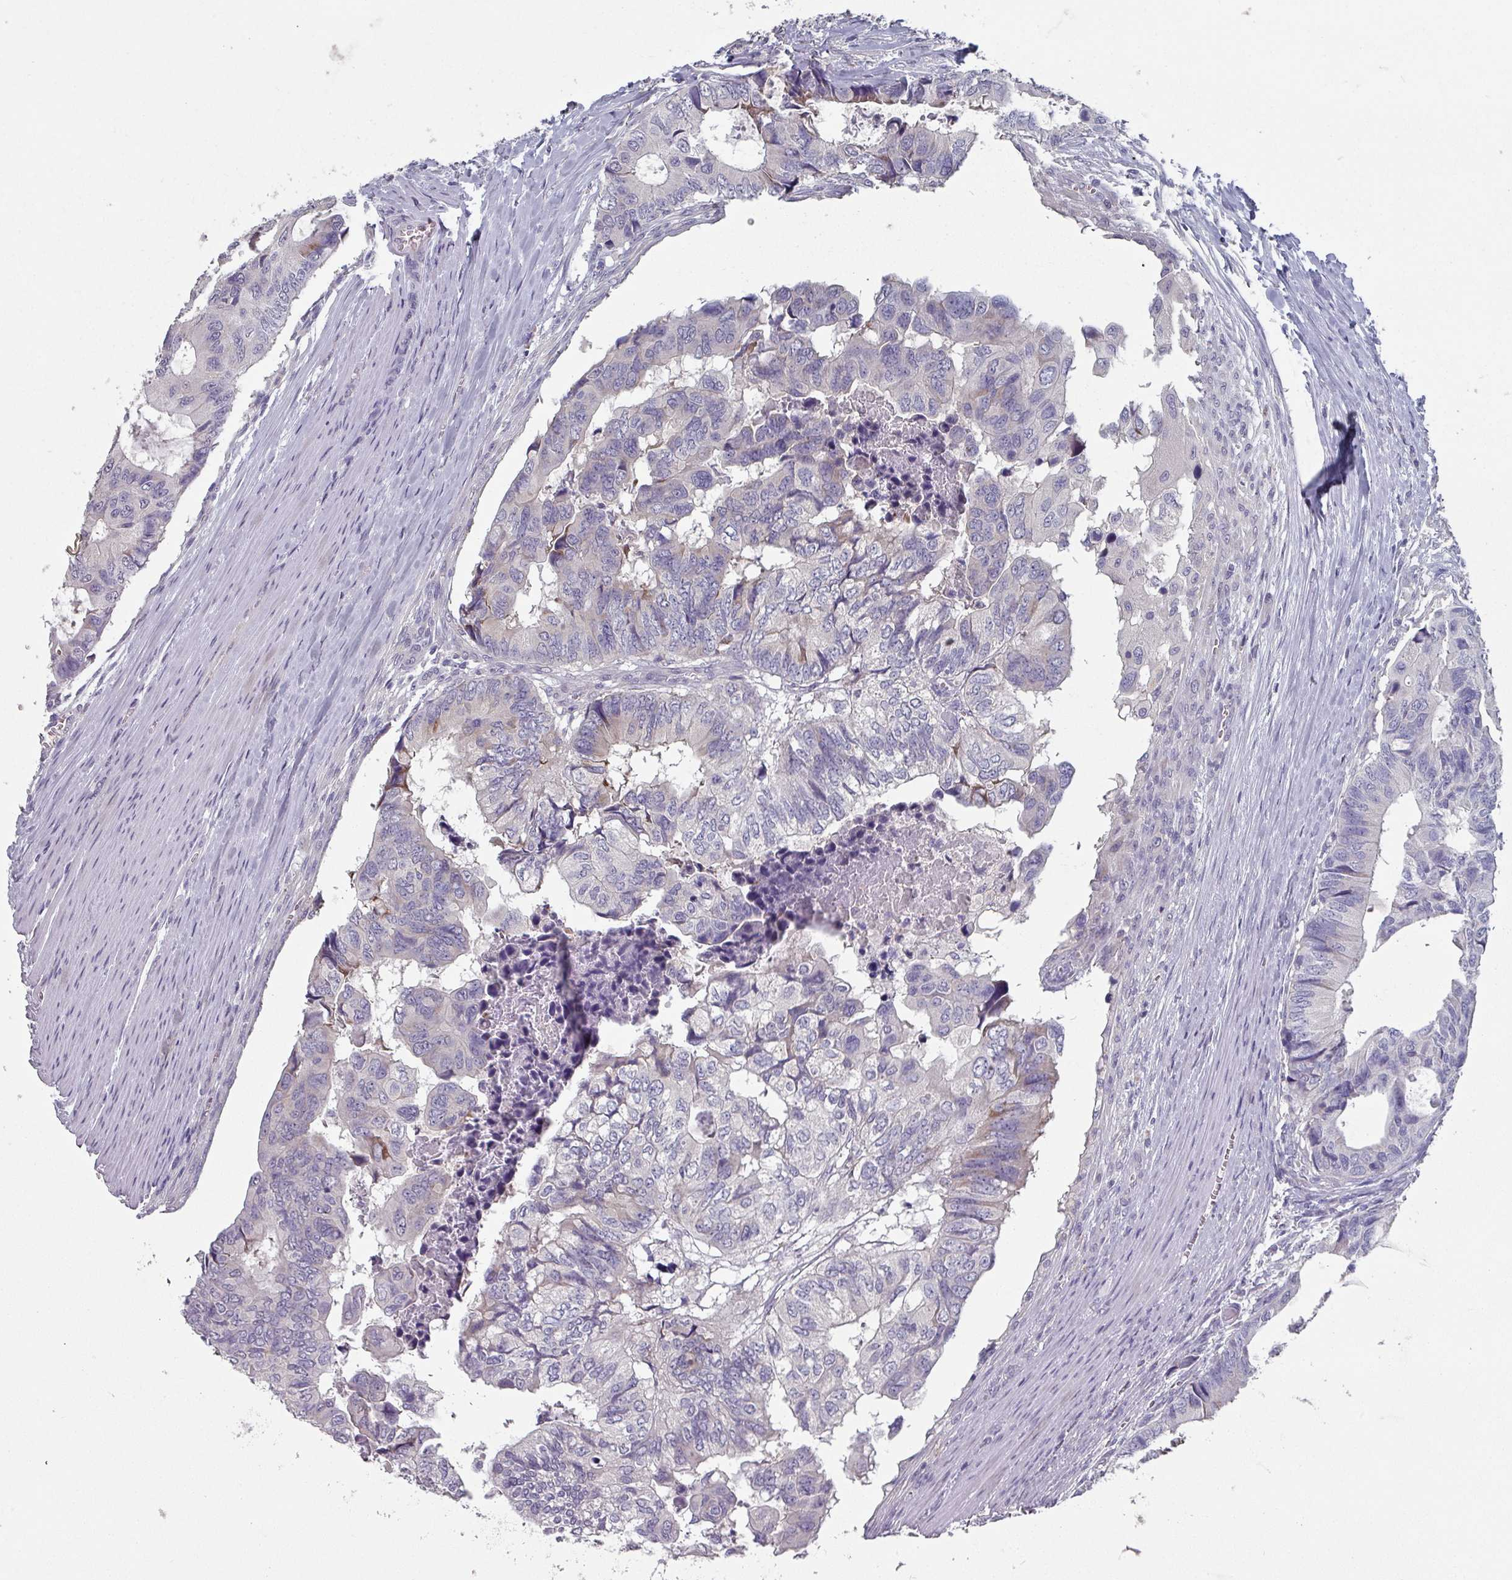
{"staining": {"intensity": "weak", "quantity": "<25%", "location": "cytoplasmic/membranous"}, "tissue": "colorectal cancer", "cell_type": "Tumor cells", "image_type": "cancer", "snomed": [{"axis": "morphology", "description": "Adenocarcinoma, NOS"}, {"axis": "topography", "description": "Colon"}], "caption": "The photomicrograph exhibits no staining of tumor cells in adenocarcinoma (colorectal).", "gene": "PRAMEF8", "patient": {"sex": "male", "age": 85}}